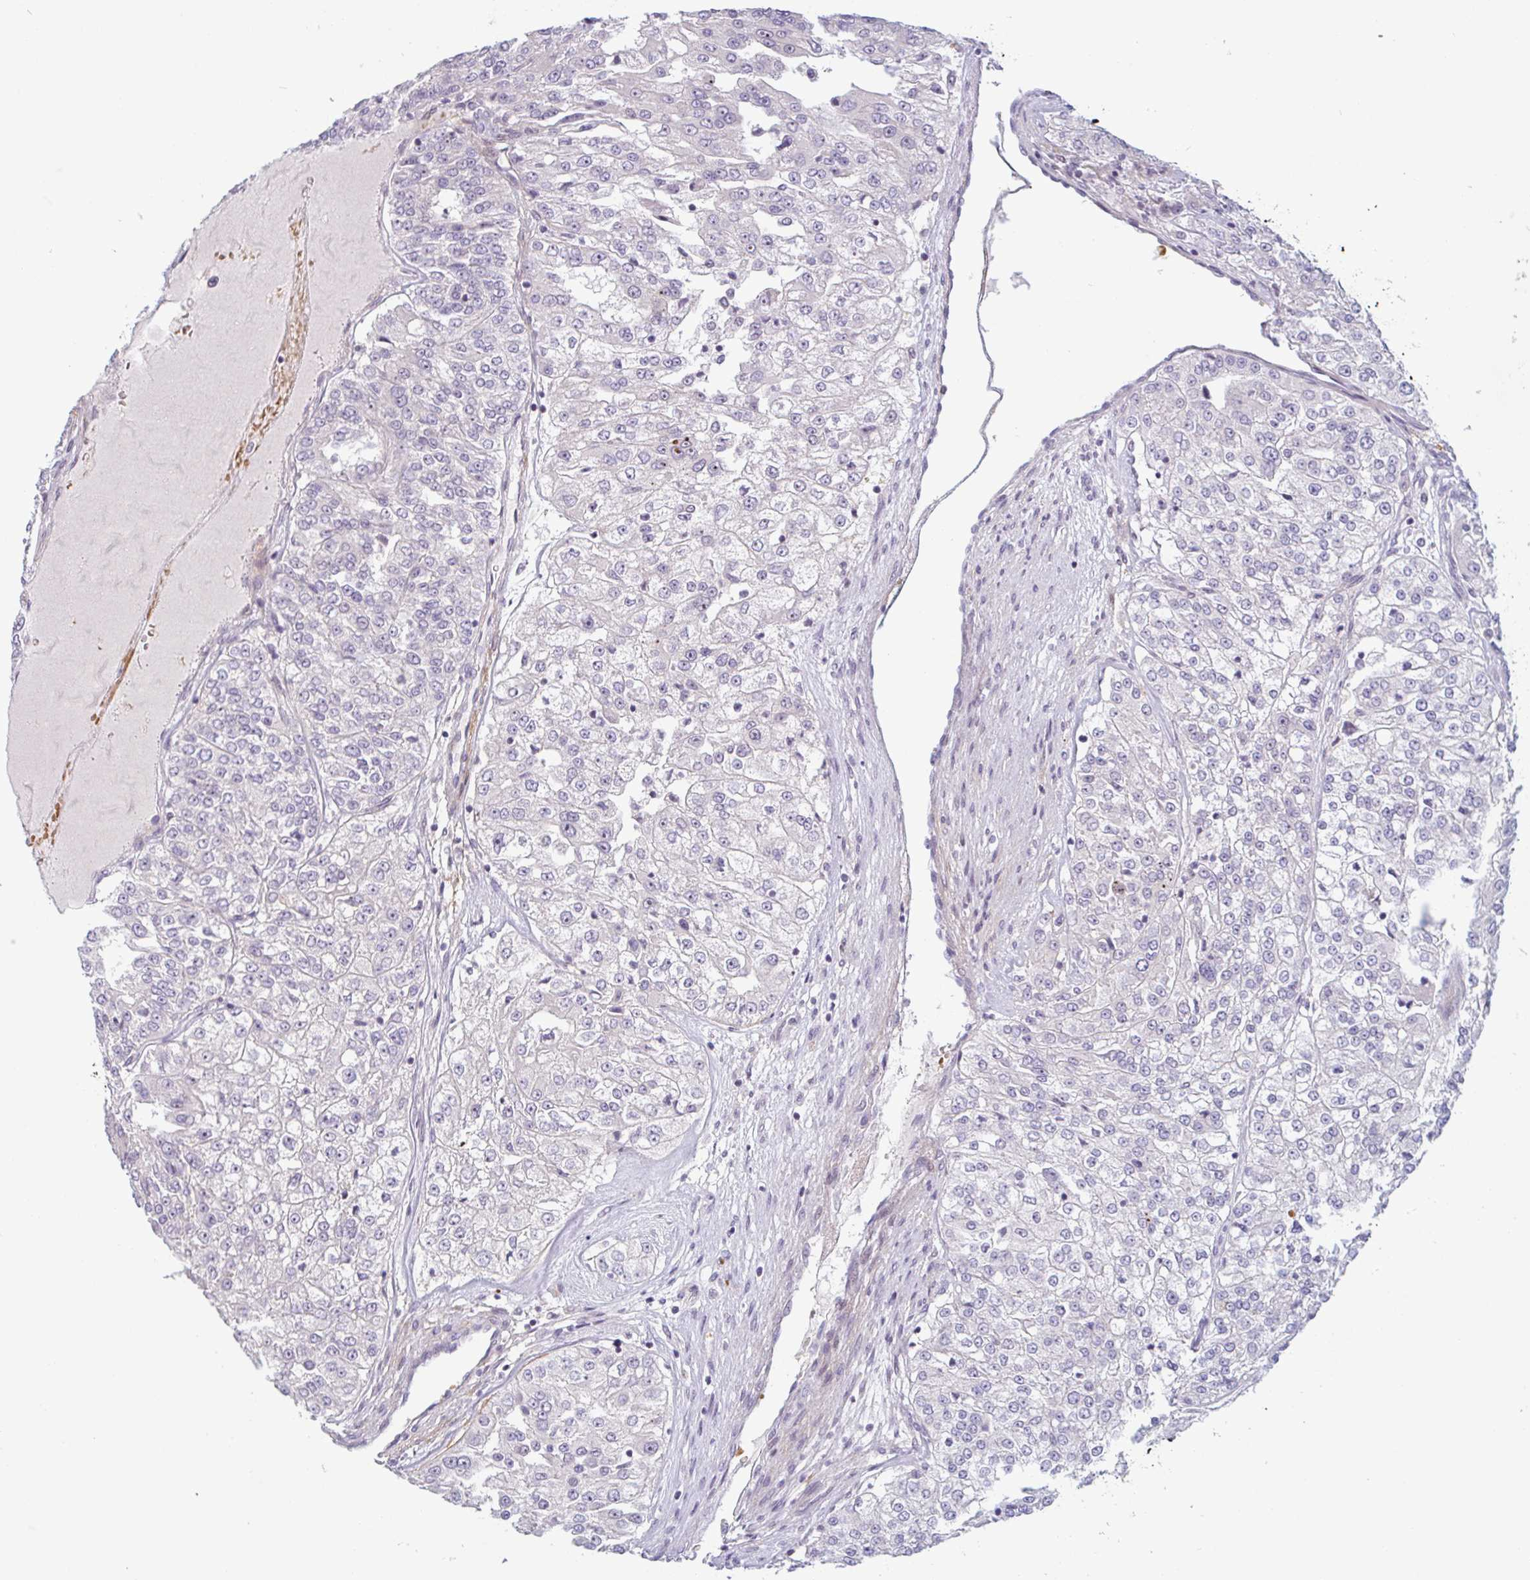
{"staining": {"intensity": "negative", "quantity": "none", "location": "none"}, "tissue": "renal cancer", "cell_type": "Tumor cells", "image_type": "cancer", "snomed": [{"axis": "morphology", "description": "Adenocarcinoma, NOS"}, {"axis": "topography", "description": "Kidney"}], "caption": "This is a image of IHC staining of renal adenocarcinoma, which shows no staining in tumor cells.", "gene": "TMEM119", "patient": {"sex": "female", "age": 63}}